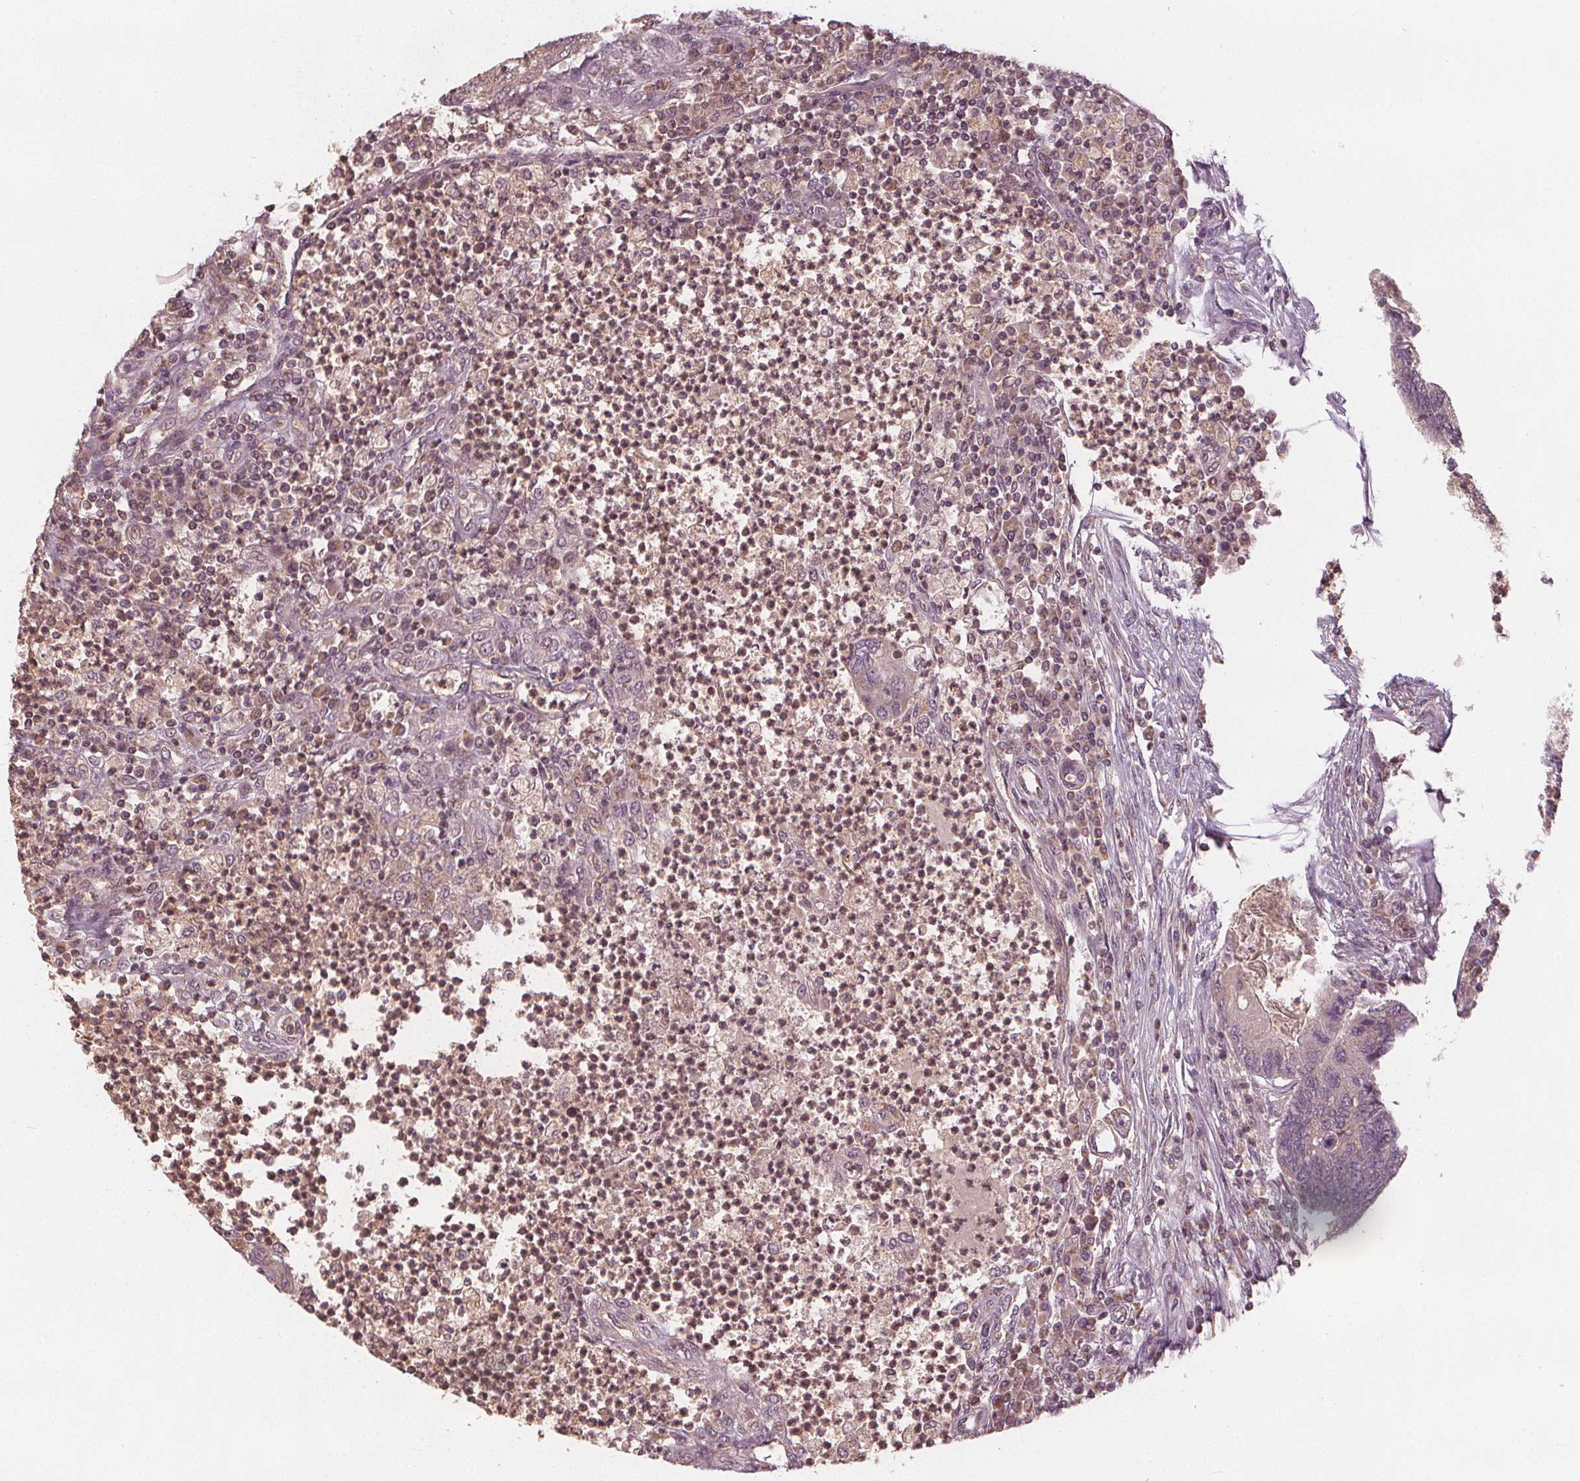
{"staining": {"intensity": "weak", "quantity": "<25%", "location": "cytoplasmic/membranous"}, "tissue": "colorectal cancer", "cell_type": "Tumor cells", "image_type": "cancer", "snomed": [{"axis": "morphology", "description": "Adenocarcinoma, NOS"}, {"axis": "topography", "description": "Colon"}], "caption": "Adenocarcinoma (colorectal) stained for a protein using IHC exhibits no staining tumor cells.", "gene": "GNB2", "patient": {"sex": "female", "age": 67}}